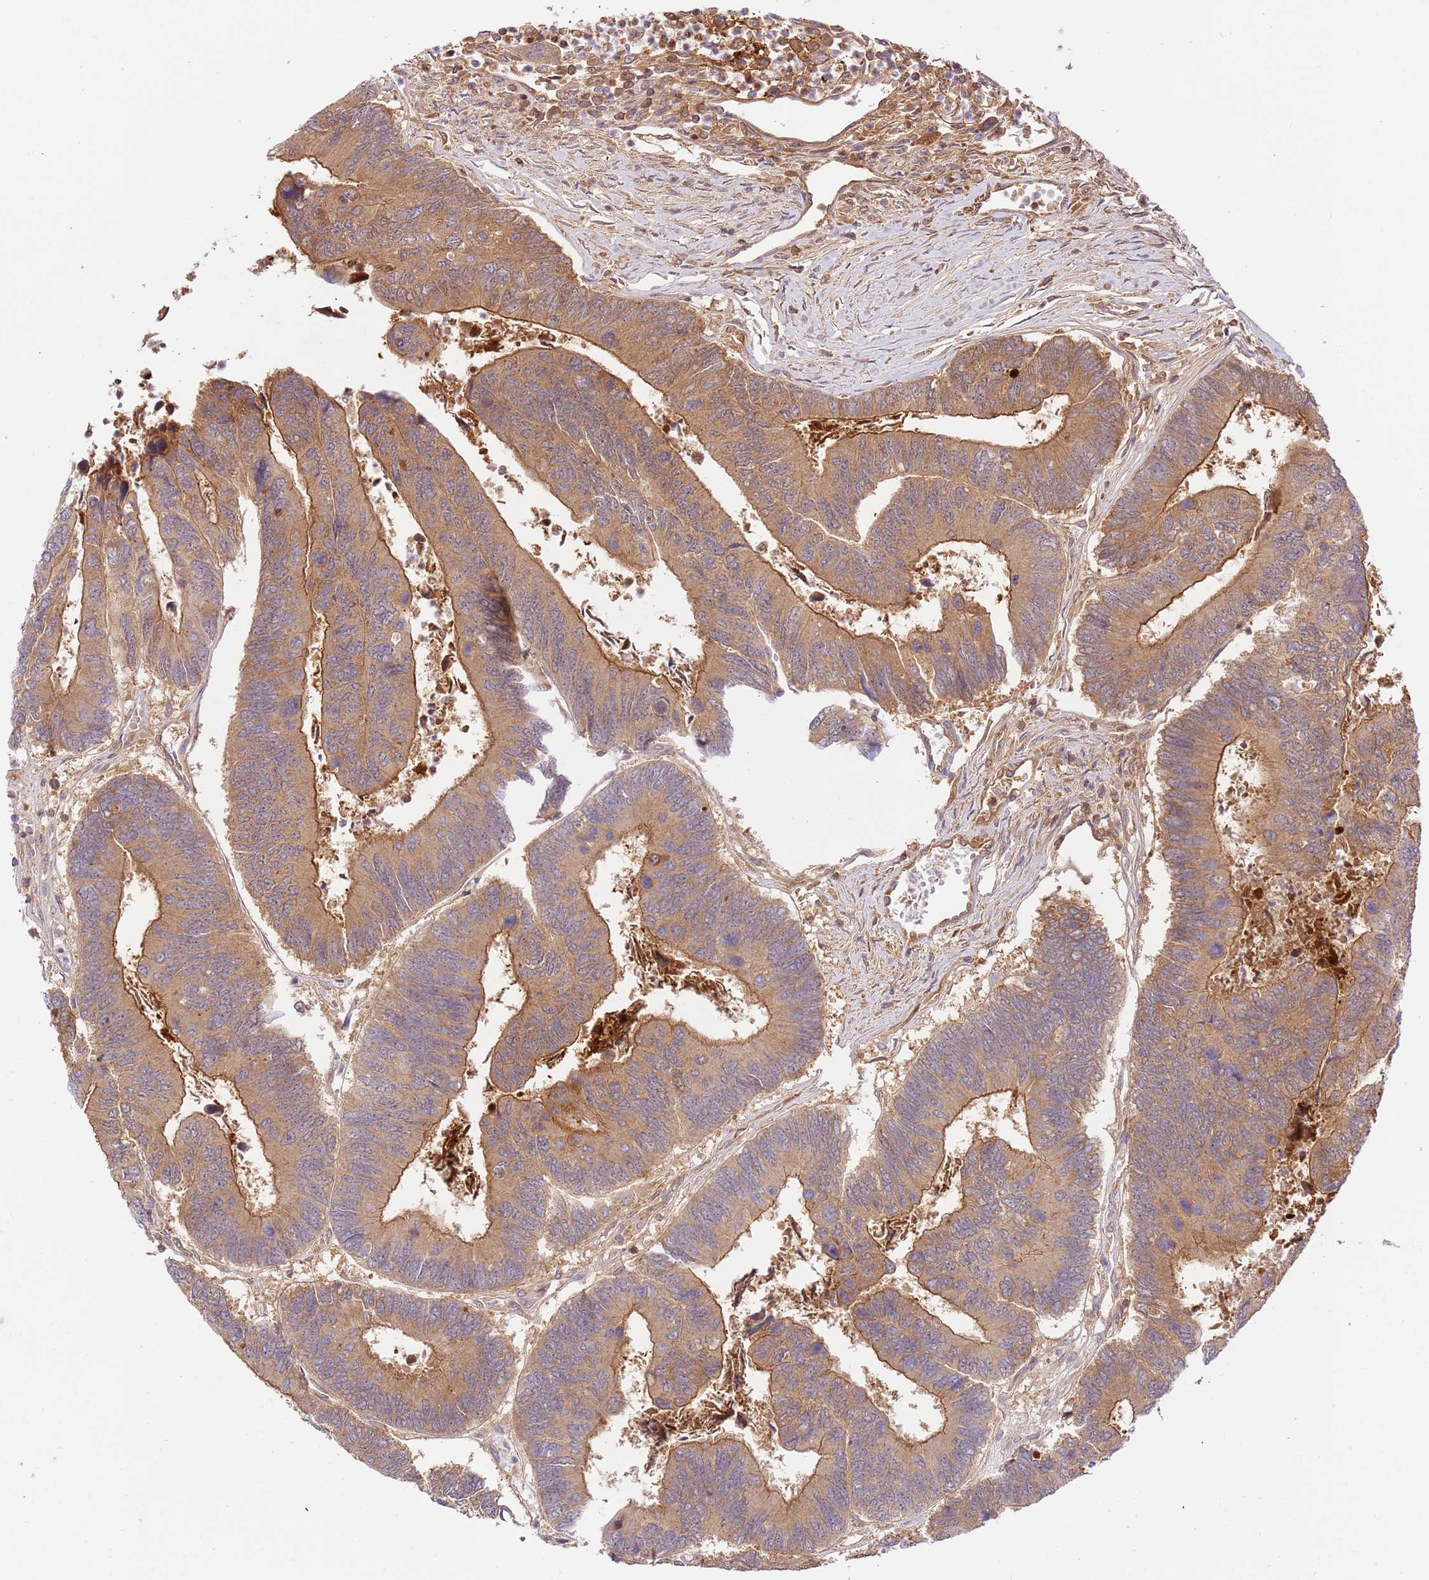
{"staining": {"intensity": "moderate", "quantity": ">75%", "location": "cytoplasmic/membranous"}, "tissue": "colorectal cancer", "cell_type": "Tumor cells", "image_type": "cancer", "snomed": [{"axis": "morphology", "description": "Adenocarcinoma, NOS"}, {"axis": "topography", "description": "Colon"}], "caption": "A photomicrograph of colorectal cancer stained for a protein shows moderate cytoplasmic/membranous brown staining in tumor cells. (Brightfield microscopy of DAB IHC at high magnification).", "gene": "C8G", "patient": {"sex": "female", "age": 67}}